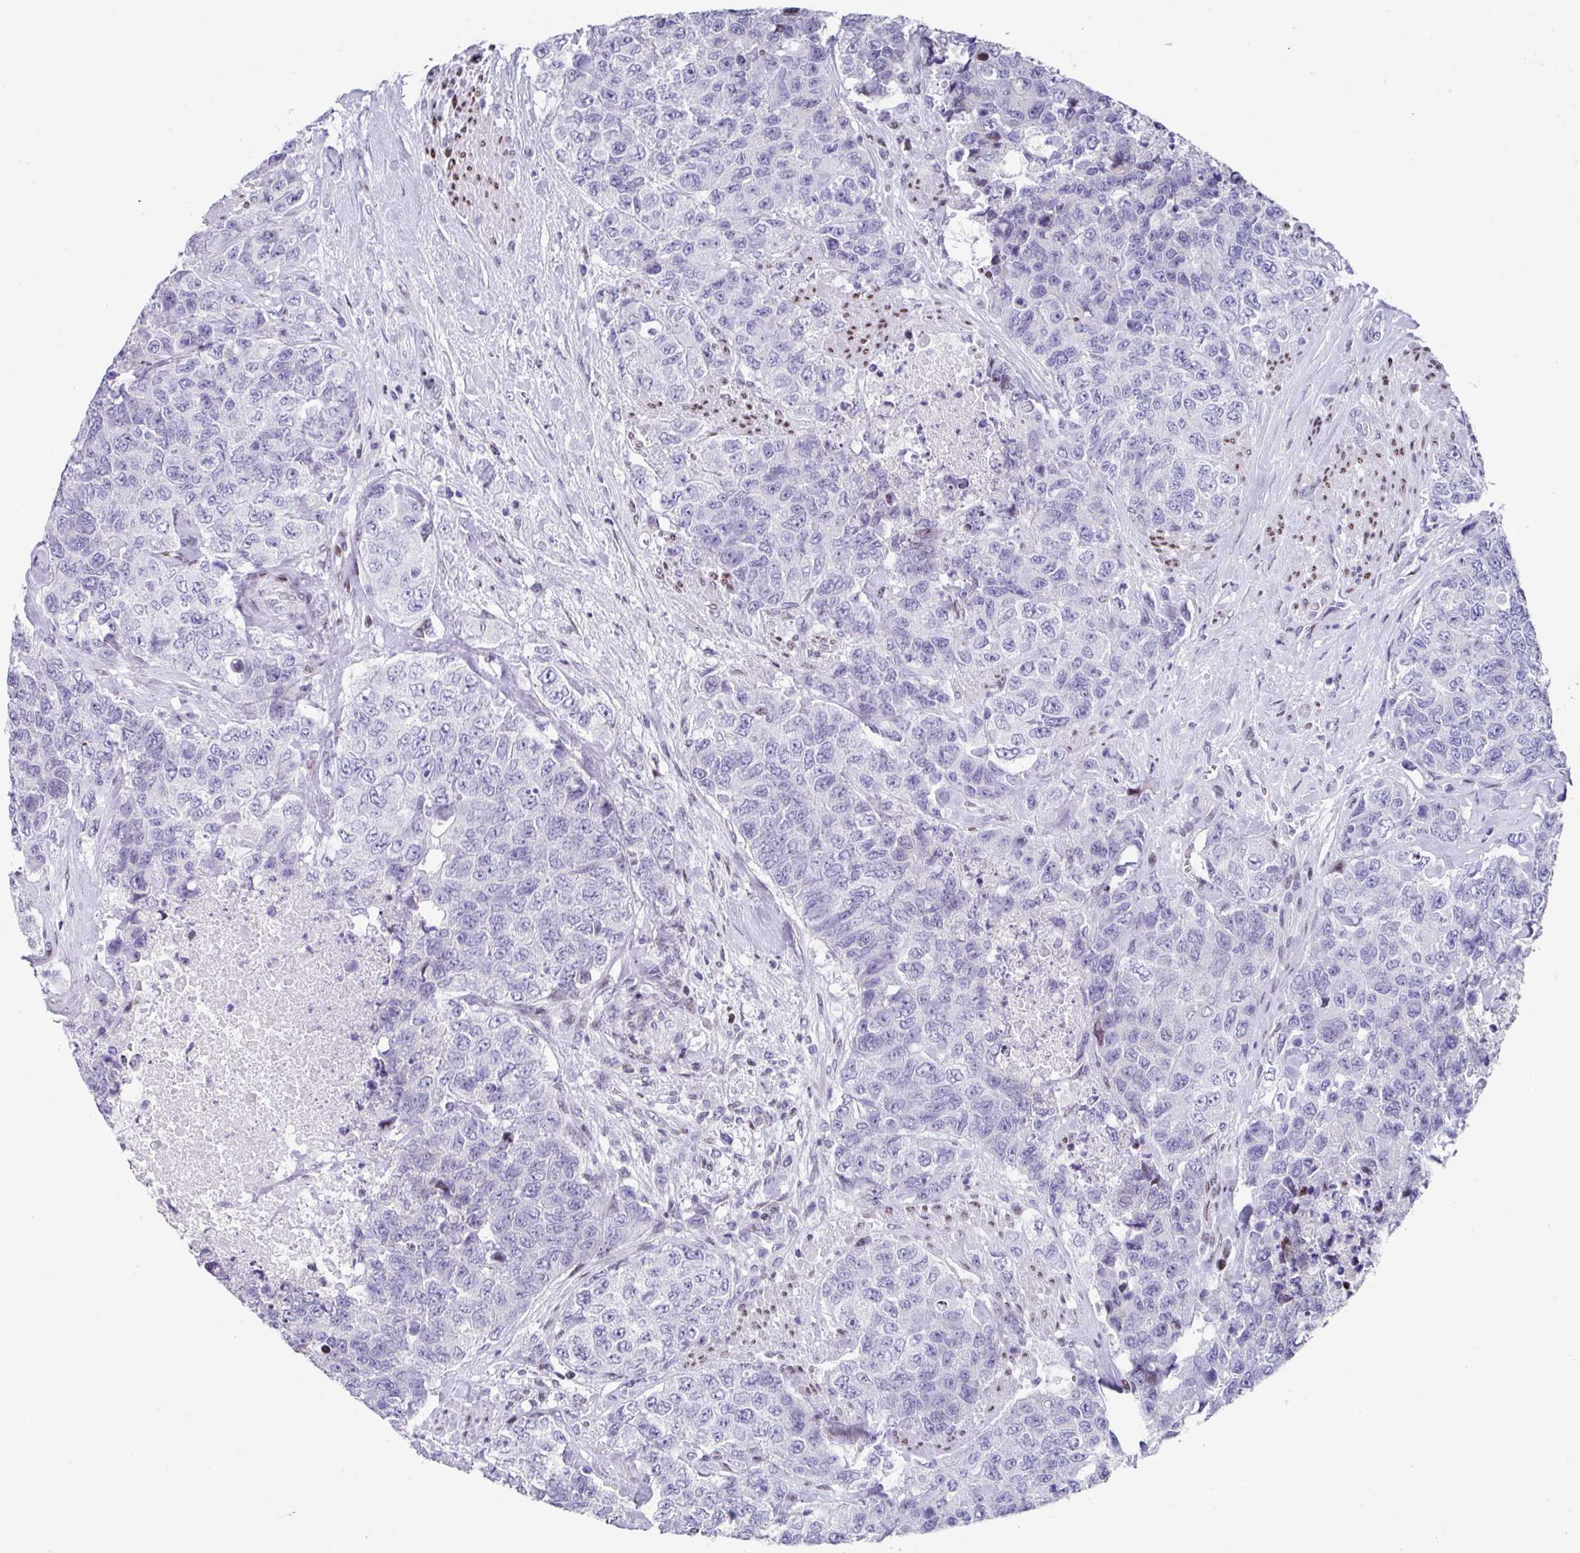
{"staining": {"intensity": "negative", "quantity": "none", "location": "none"}, "tissue": "urothelial cancer", "cell_type": "Tumor cells", "image_type": "cancer", "snomed": [{"axis": "morphology", "description": "Urothelial carcinoma, High grade"}, {"axis": "topography", "description": "Urinary bladder"}], "caption": "IHC micrograph of neoplastic tissue: human high-grade urothelial carcinoma stained with DAB displays no significant protein expression in tumor cells.", "gene": "TCF3", "patient": {"sex": "female", "age": 78}}